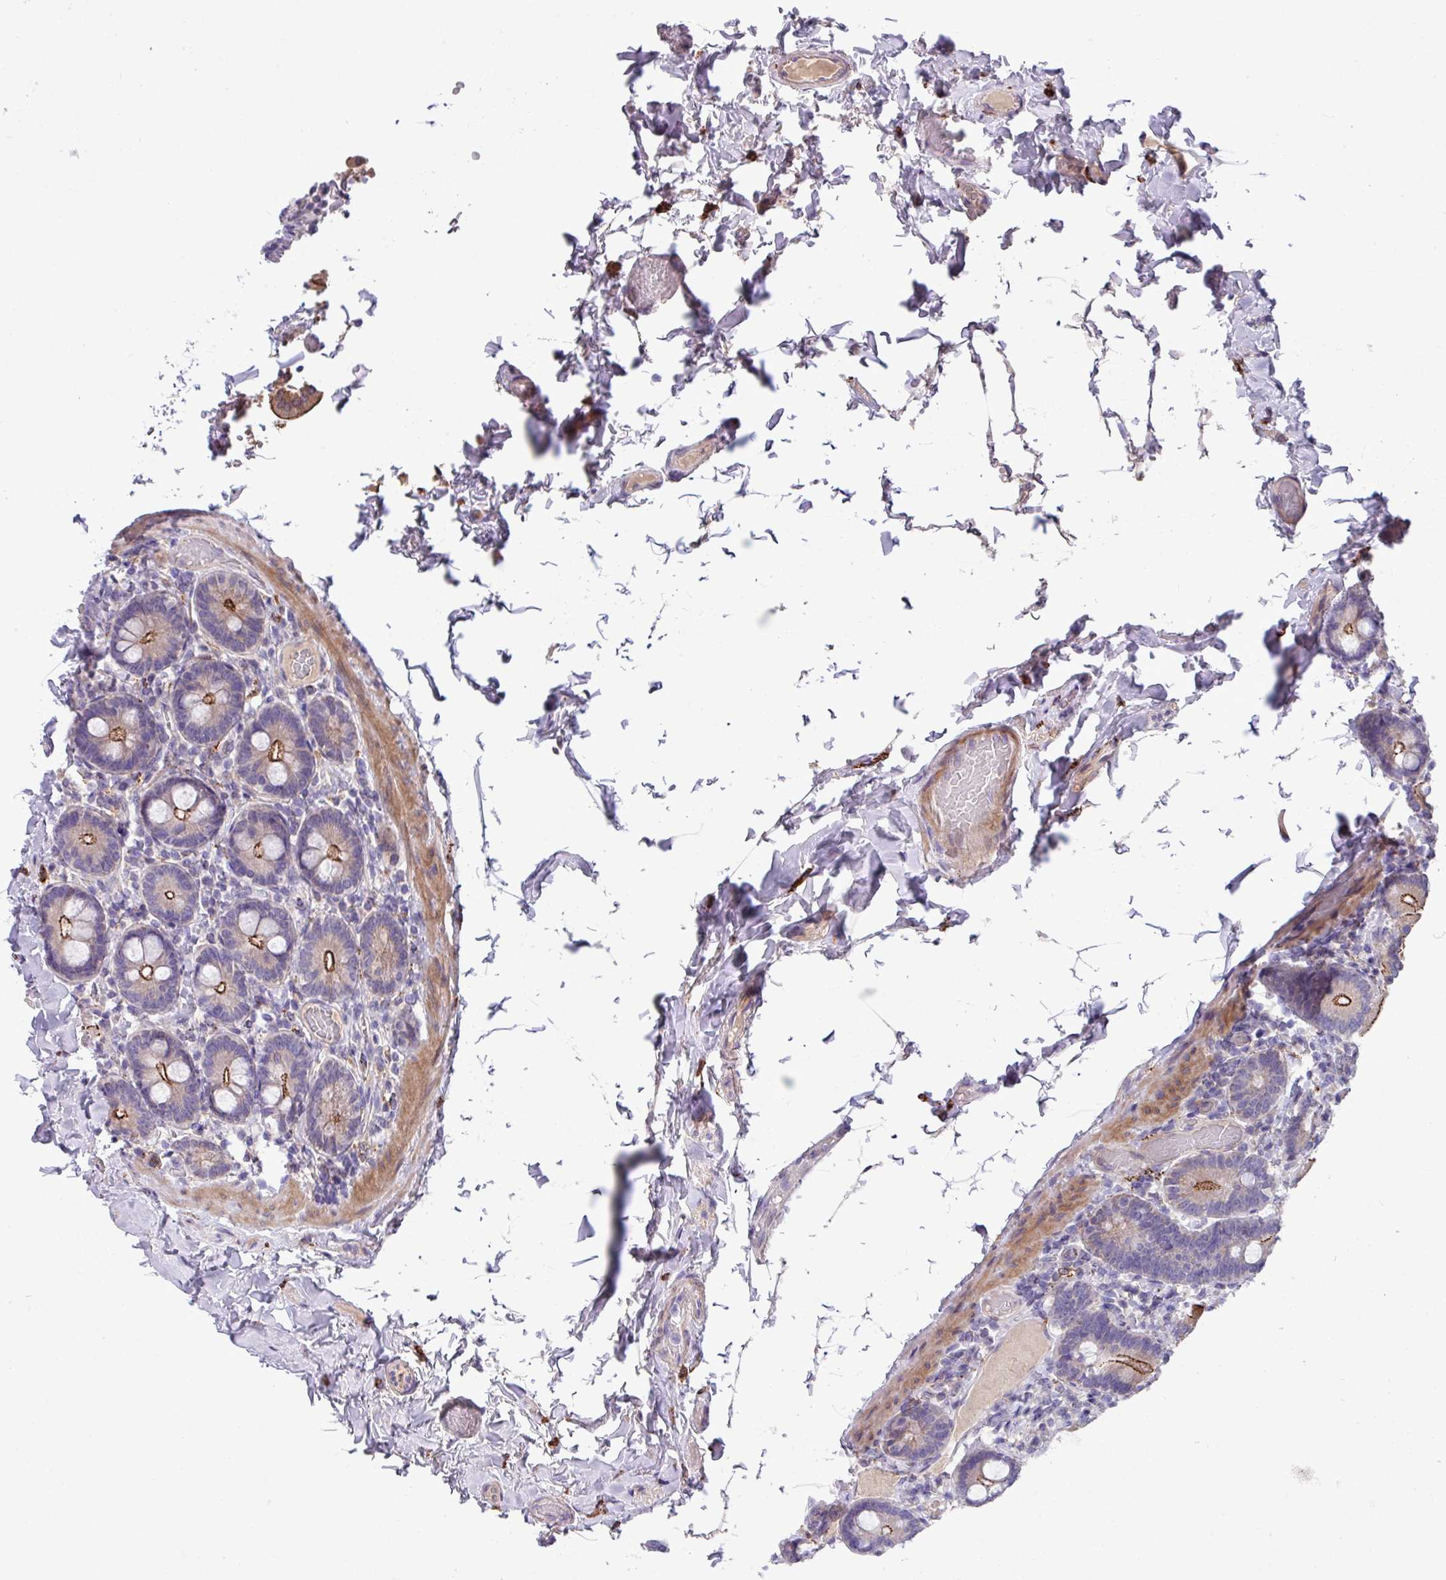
{"staining": {"intensity": "strong", "quantity": "25%-75%", "location": "cytoplasmic/membranous"}, "tissue": "duodenum", "cell_type": "Glandular cells", "image_type": "normal", "snomed": [{"axis": "morphology", "description": "Normal tissue, NOS"}, {"axis": "topography", "description": "Duodenum"}], "caption": "Human duodenum stained for a protein (brown) displays strong cytoplasmic/membranous positive expression in about 25%-75% of glandular cells.", "gene": "IQCJ", "patient": {"sex": "male", "age": 55}}